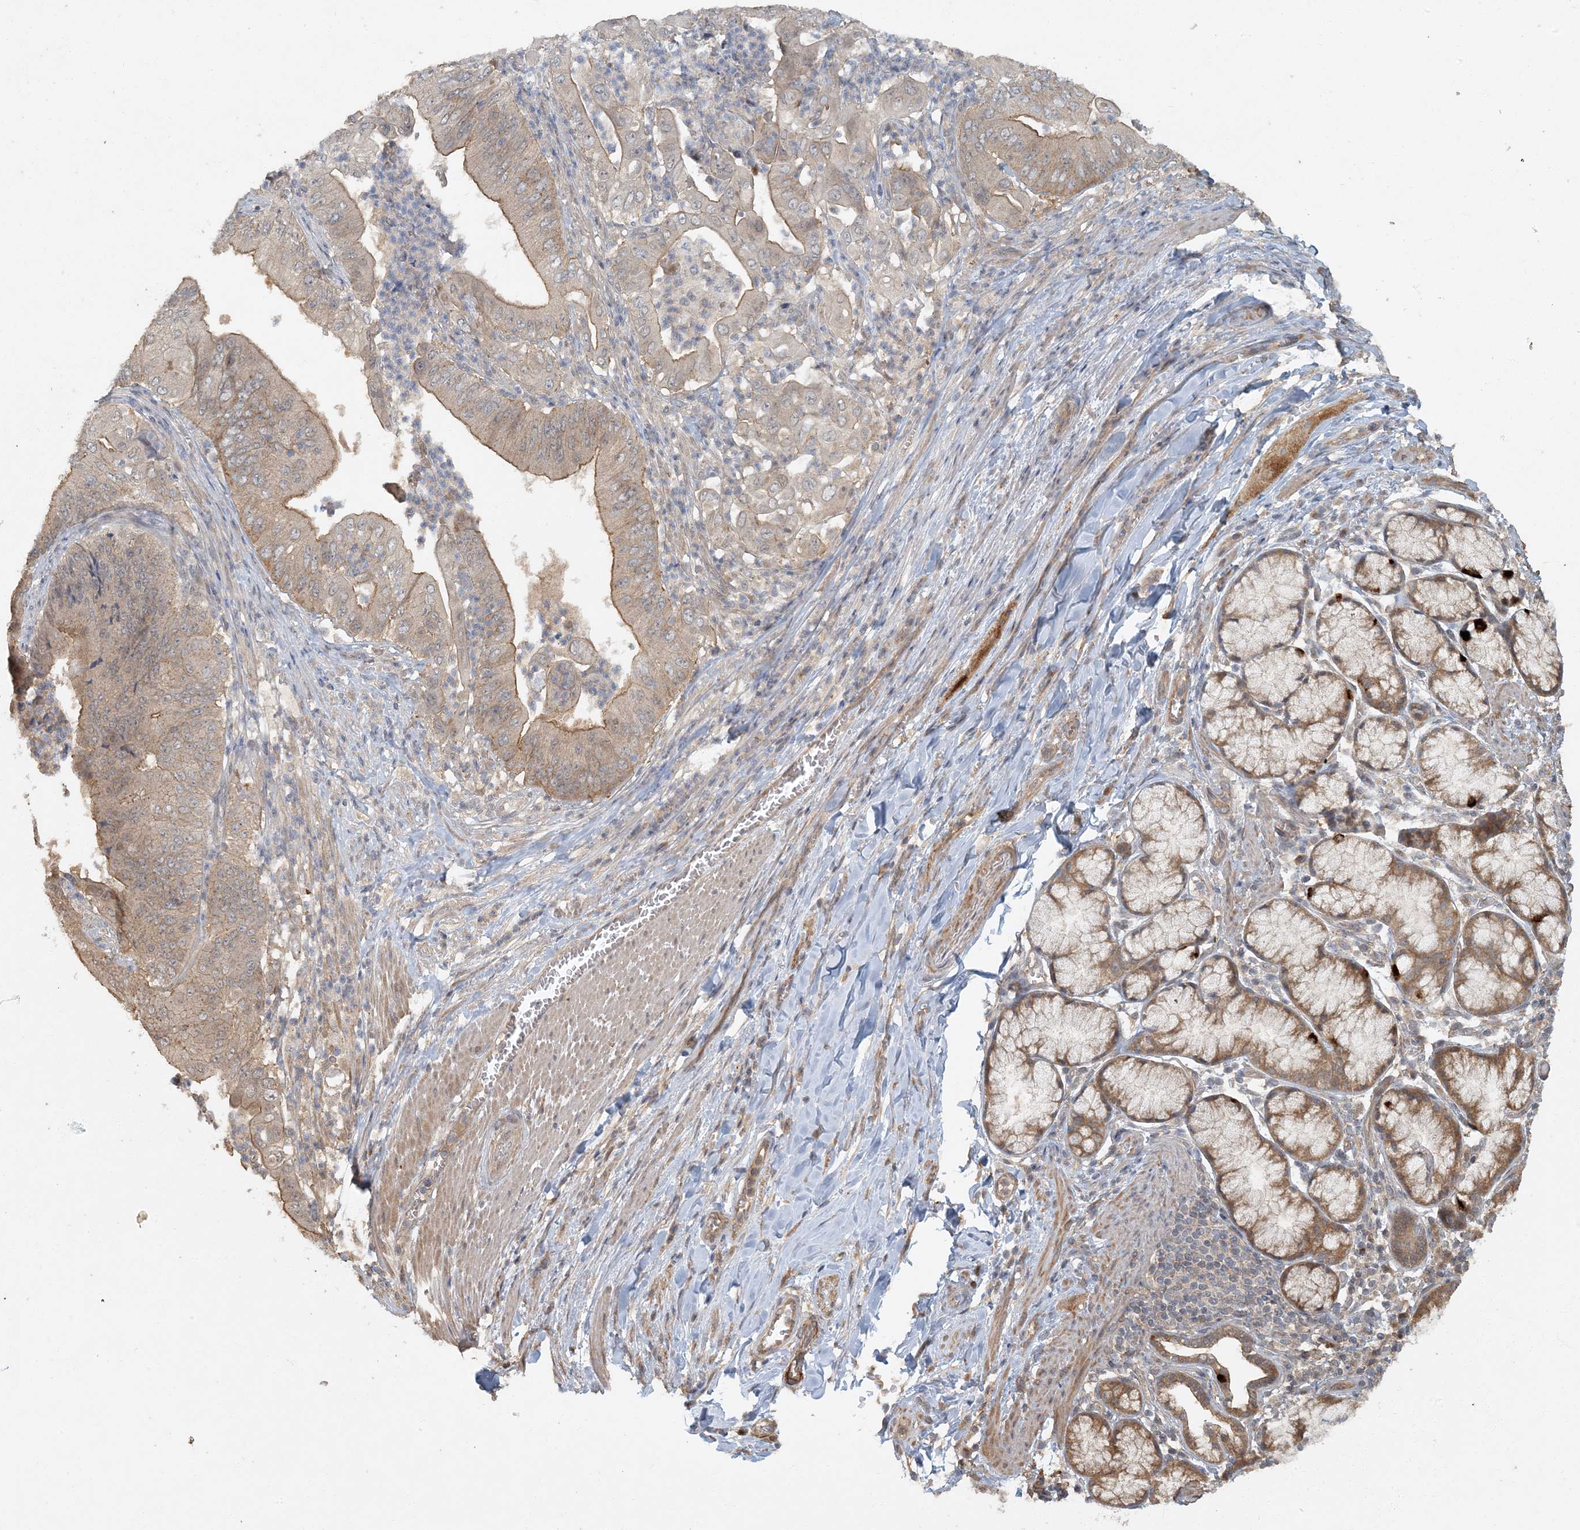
{"staining": {"intensity": "moderate", "quantity": ">75%", "location": "cytoplasmic/membranous"}, "tissue": "pancreatic cancer", "cell_type": "Tumor cells", "image_type": "cancer", "snomed": [{"axis": "morphology", "description": "Adenocarcinoma, NOS"}, {"axis": "topography", "description": "Pancreas"}], "caption": "Immunohistochemistry (IHC) image of neoplastic tissue: pancreatic adenocarcinoma stained using immunohistochemistry exhibits medium levels of moderate protein expression localized specifically in the cytoplasmic/membranous of tumor cells, appearing as a cytoplasmic/membranous brown color.", "gene": "AK9", "patient": {"sex": "female", "age": 77}}